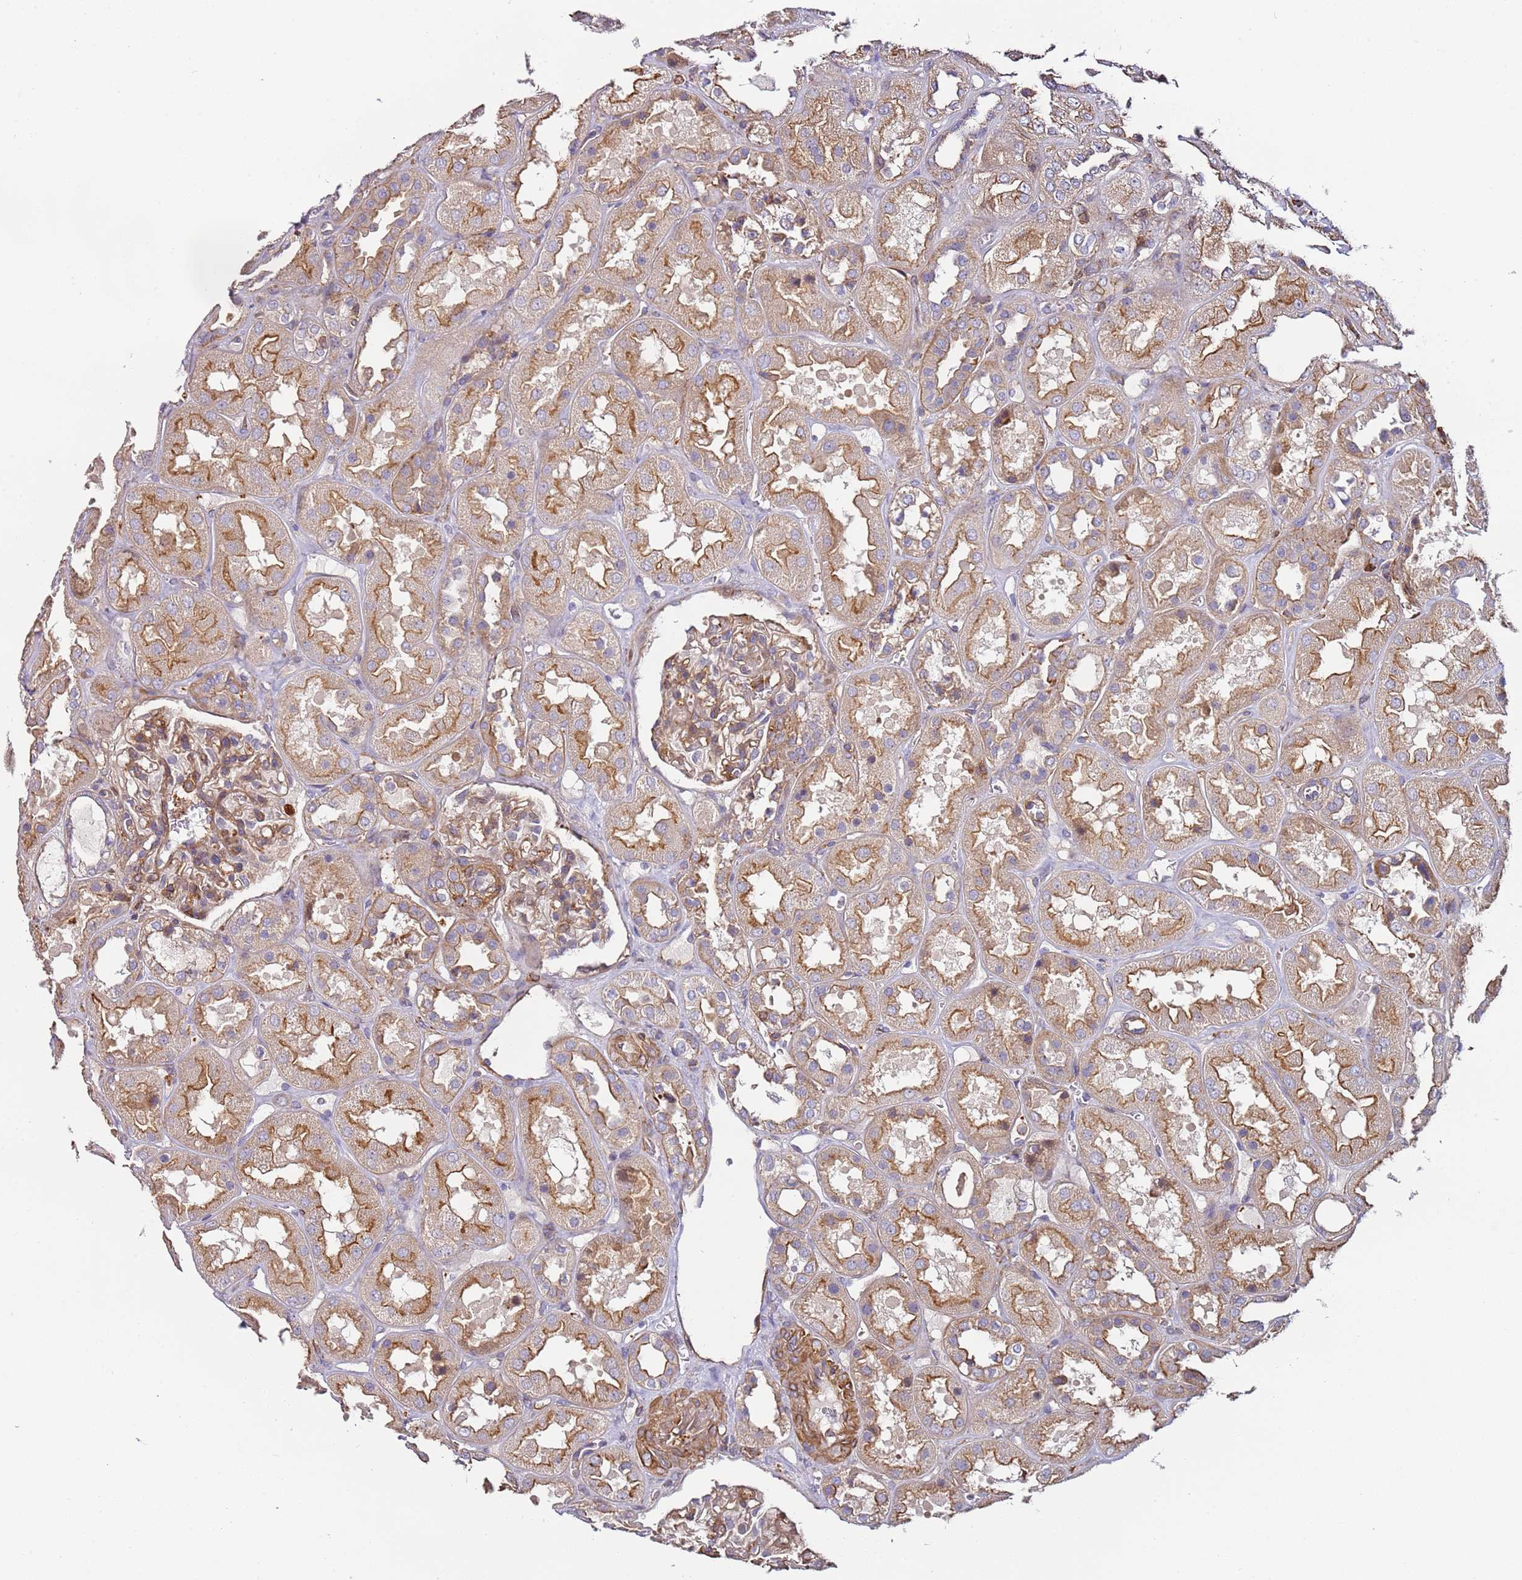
{"staining": {"intensity": "weak", "quantity": ">75%", "location": "cytoplasmic/membranous"}, "tissue": "kidney", "cell_type": "Cells in glomeruli", "image_type": "normal", "snomed": [{"axis": "morphology", "description": "Normal tissue, NOS"}, {"axis": "topography", "description": "Kidney"}], "caption": "Immunohistochemical staining of unremarkable kidney demonstrates low levels of weak cytoplasmic/membranous positivity in approximately >75% of cells in glomeruli. Nuclei are stained in blue.", "gene": "CYP2U1", "patient": {"sex": "male", "age": 70}}